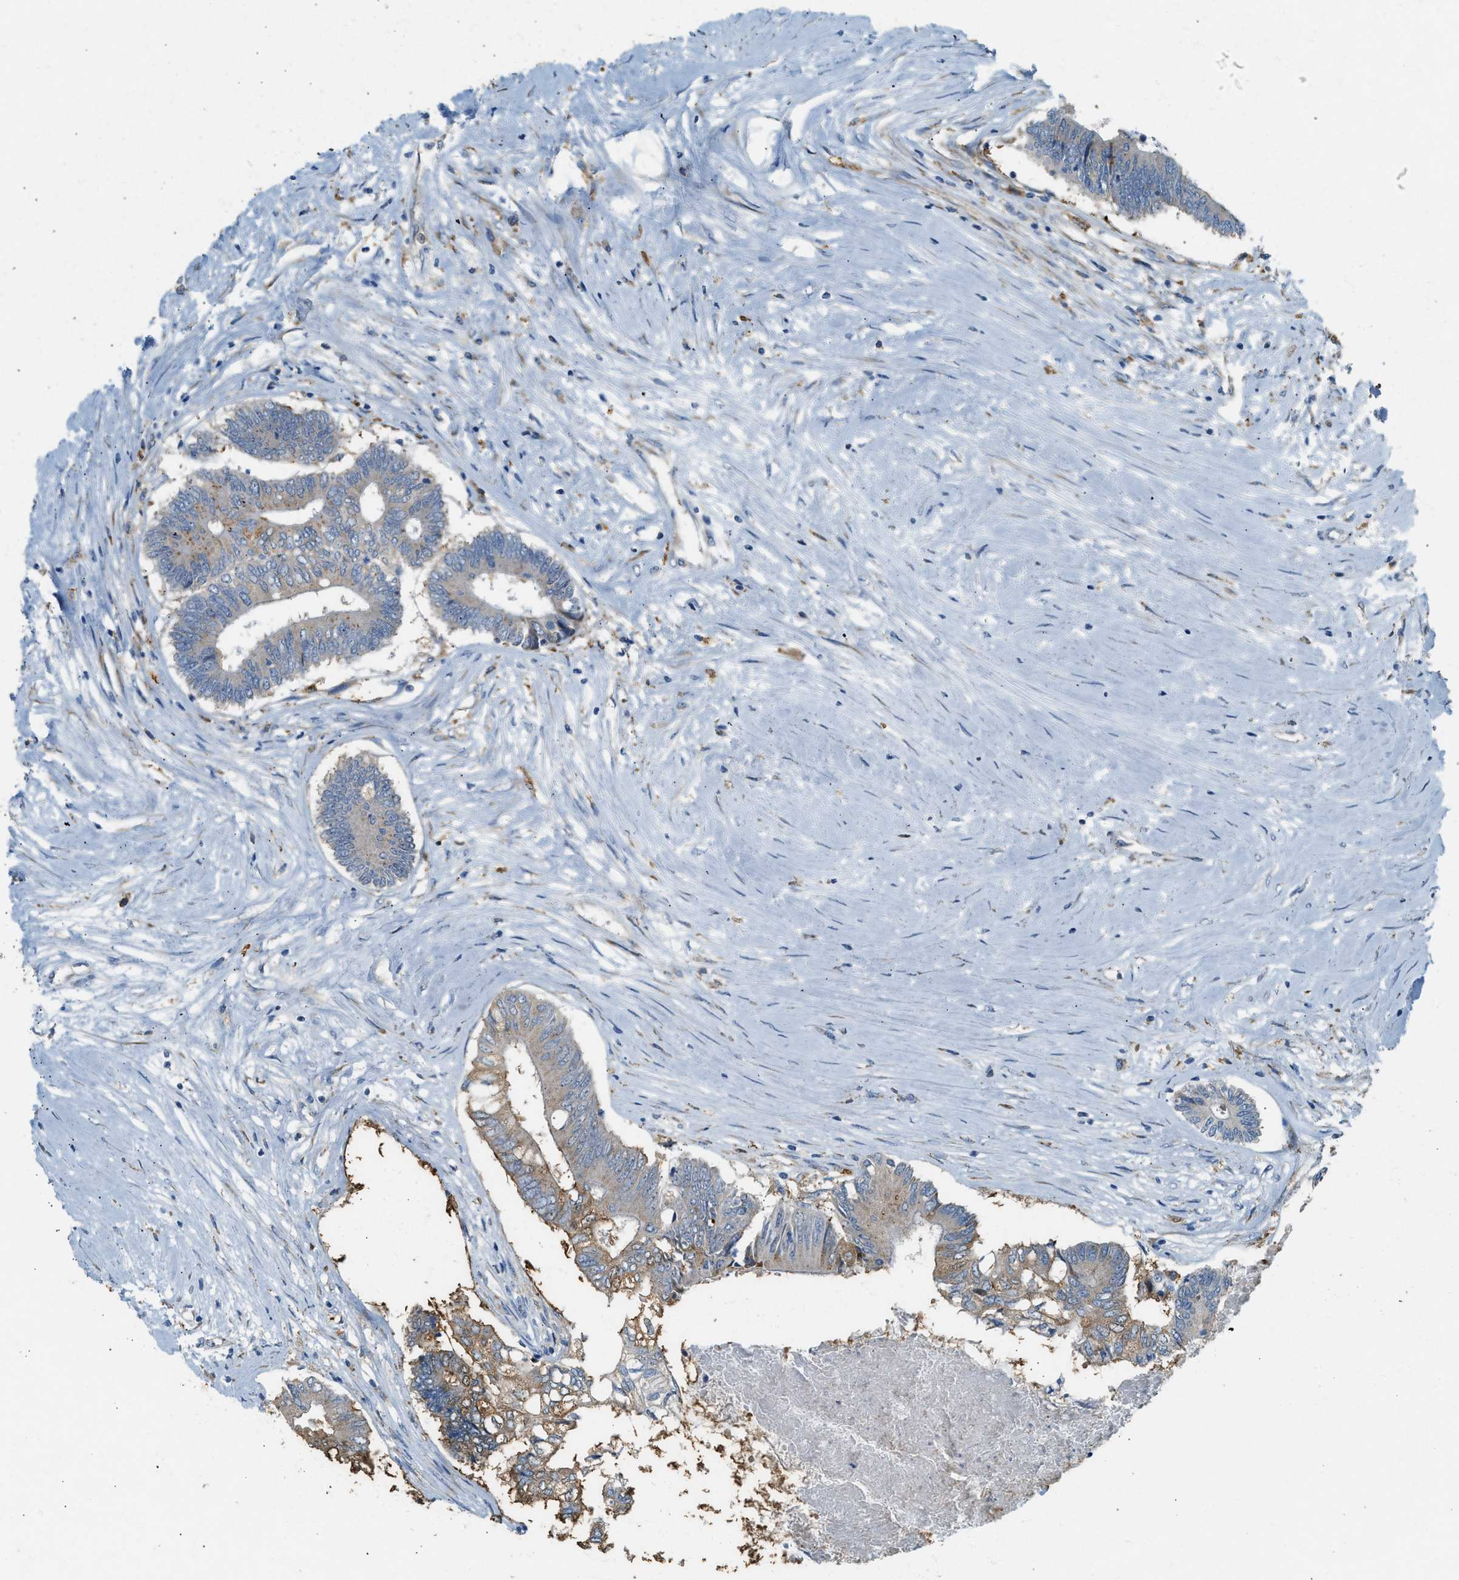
{"staining": {"intensity": "weak", "quantity": "<25%", "location": "cytoplasmic/membranous"}, "tissue": "colorectal cancer", "cell_type": "Tumor cells", "image_type": "cancer", "snomed": [{"axis": "morphology", "description": "Adenocarcinoma, NOS"}, {"axis": "topography", "description": "Rectum"}], "caption": "Immunohistochemical staining of adenocarcinoma (colorectal) demonstrates no significant positivity in tumor cells.", "gene": "CTSB", "patient": {"sex": "male", "age": 63}}